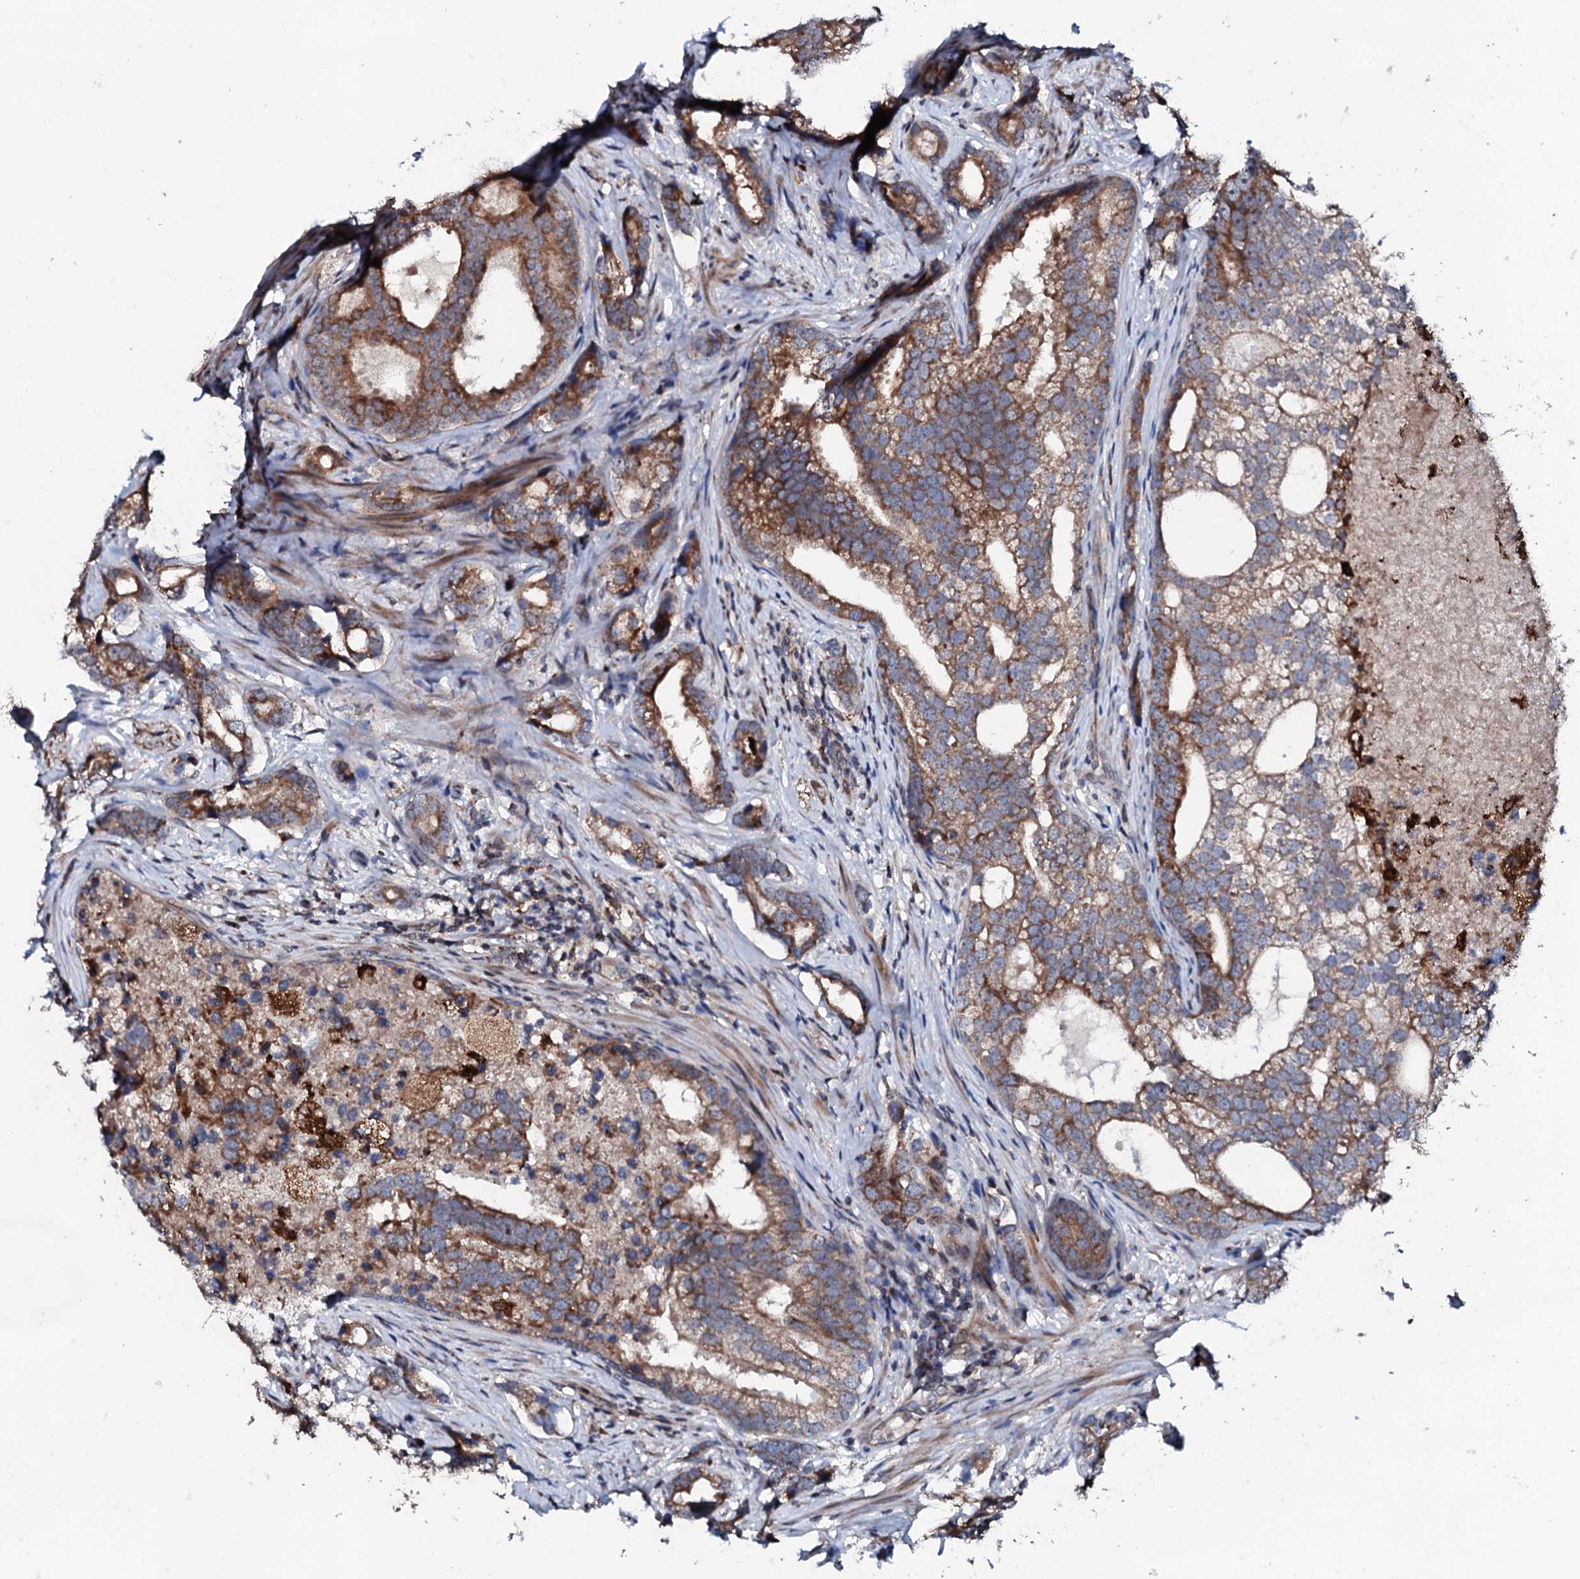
{"staining": {"intensity": "moderate", "quantity": ">75%", "location": "cytoplasmic/membranous"}, "tissue": "prostate cancer", "cell_type": "Tumor cells", "image_type": "cancer", "snomed": [{"axis": "morphology", "description": "Adenocarcinoma, High grade"}, {"axis": "topography", "description": "Prostate"}], "caption": "DAB (3,3'-diaminobenzidine) immunohistochemical staining of adenocarcinoma (high-grade) (prostate) shows moderate cytoplasmic/membranous protein staining in approximately >75% of tumor cells.", "gene": "SDHAF2", "patient": {"sex": "male", "age": 75}}